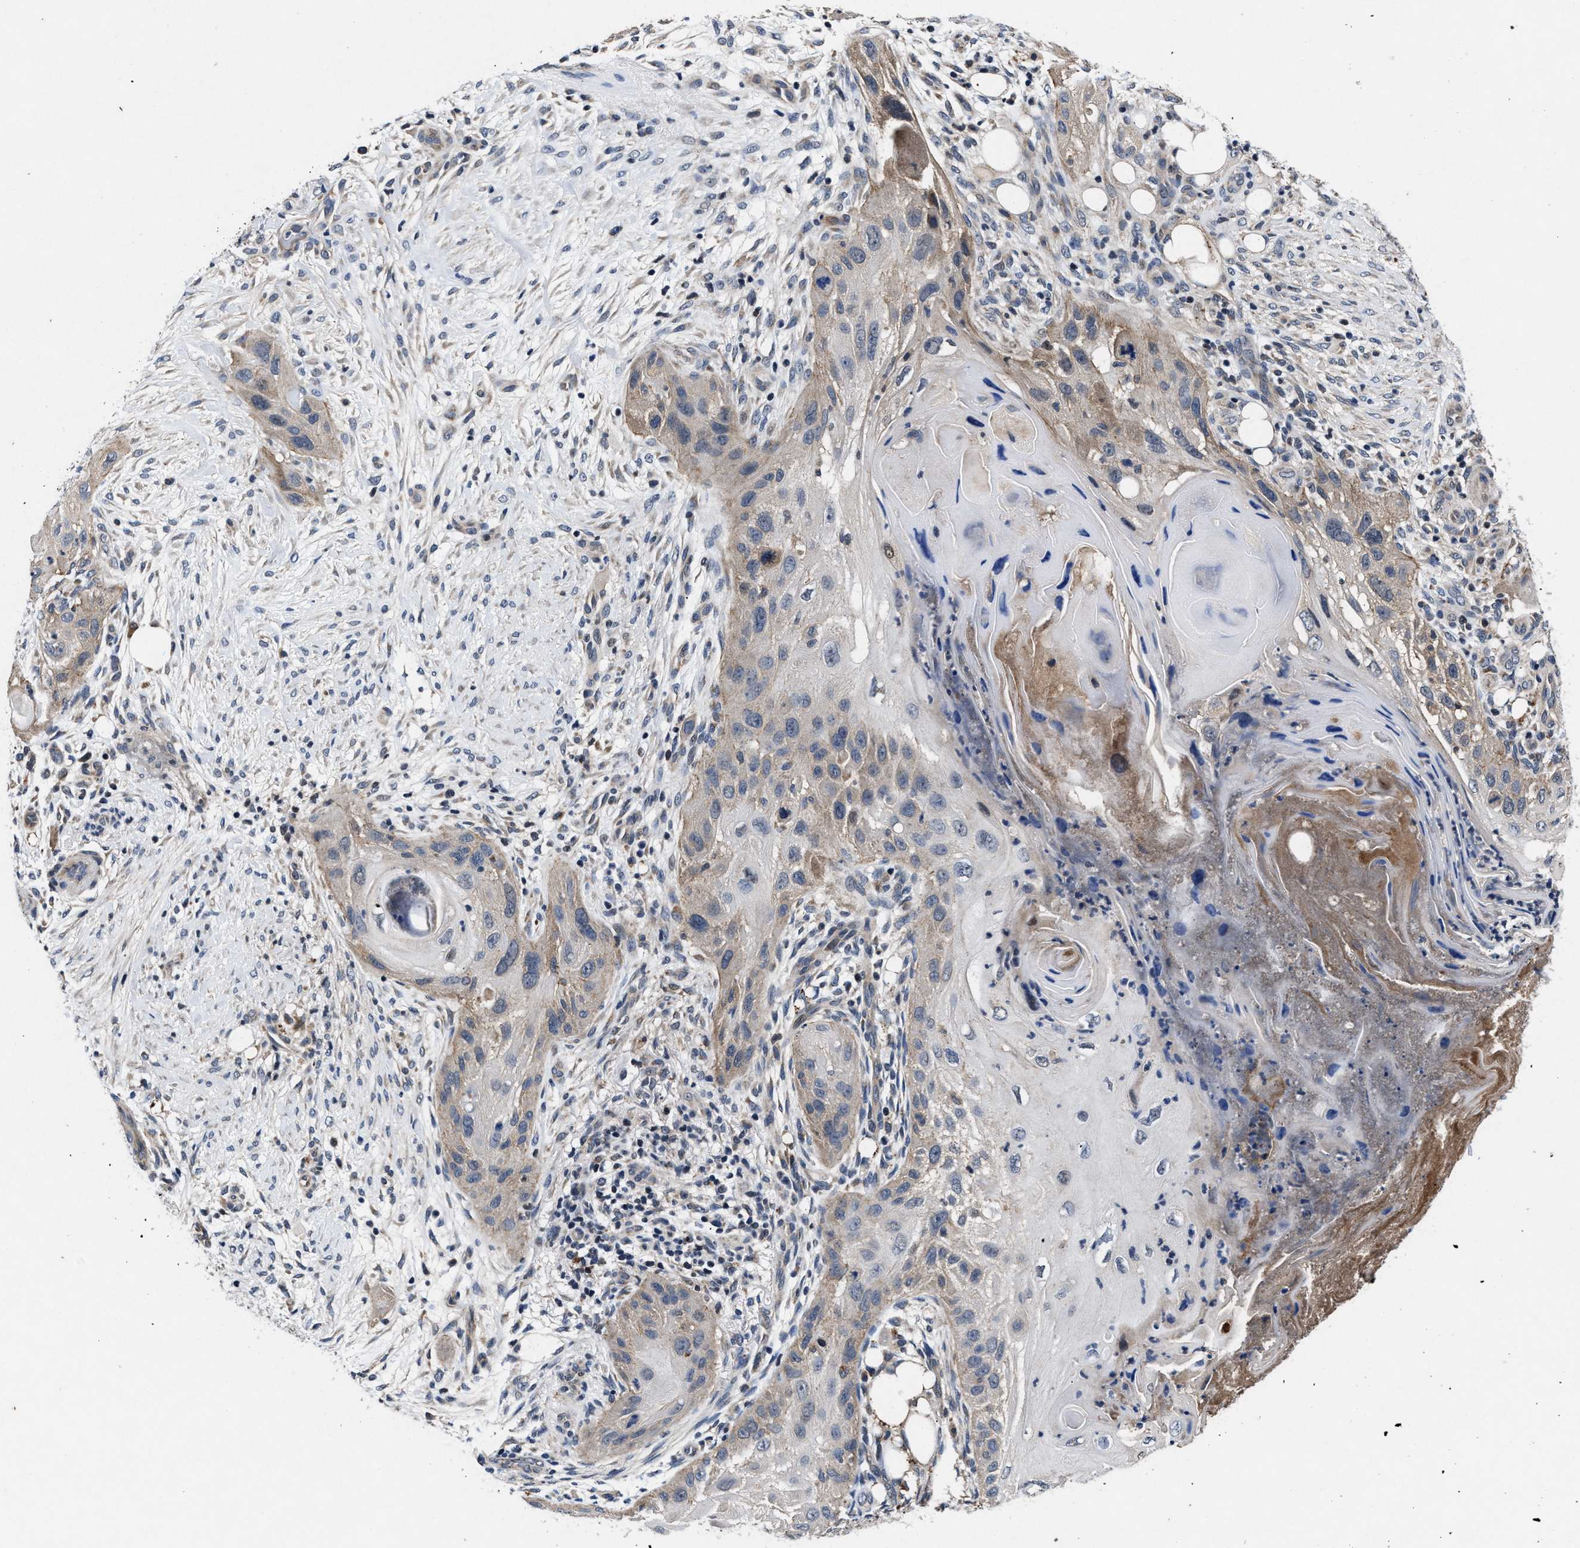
{"staining": {"intensity": "weak", "quantity": "<25%", "location": "cytoplasmic/membranous"}, "tissue": "skin cancer", "cell_type": "Tumor cells", "image_type": "cancer", "snomed": [{"axis": "morphology", "description": "Squamous cell carcinoma, NOS"}, {"axis": "topography", "description": "Skin"}], "caption": "A high-resolution micrograph shows IHC staining of skin cancer (squamous cell carcinoma), which exhibits no significant positivity in tumor cells.", "gene": "TMEM53", "patient": {"sex": "female", "age": 77}}